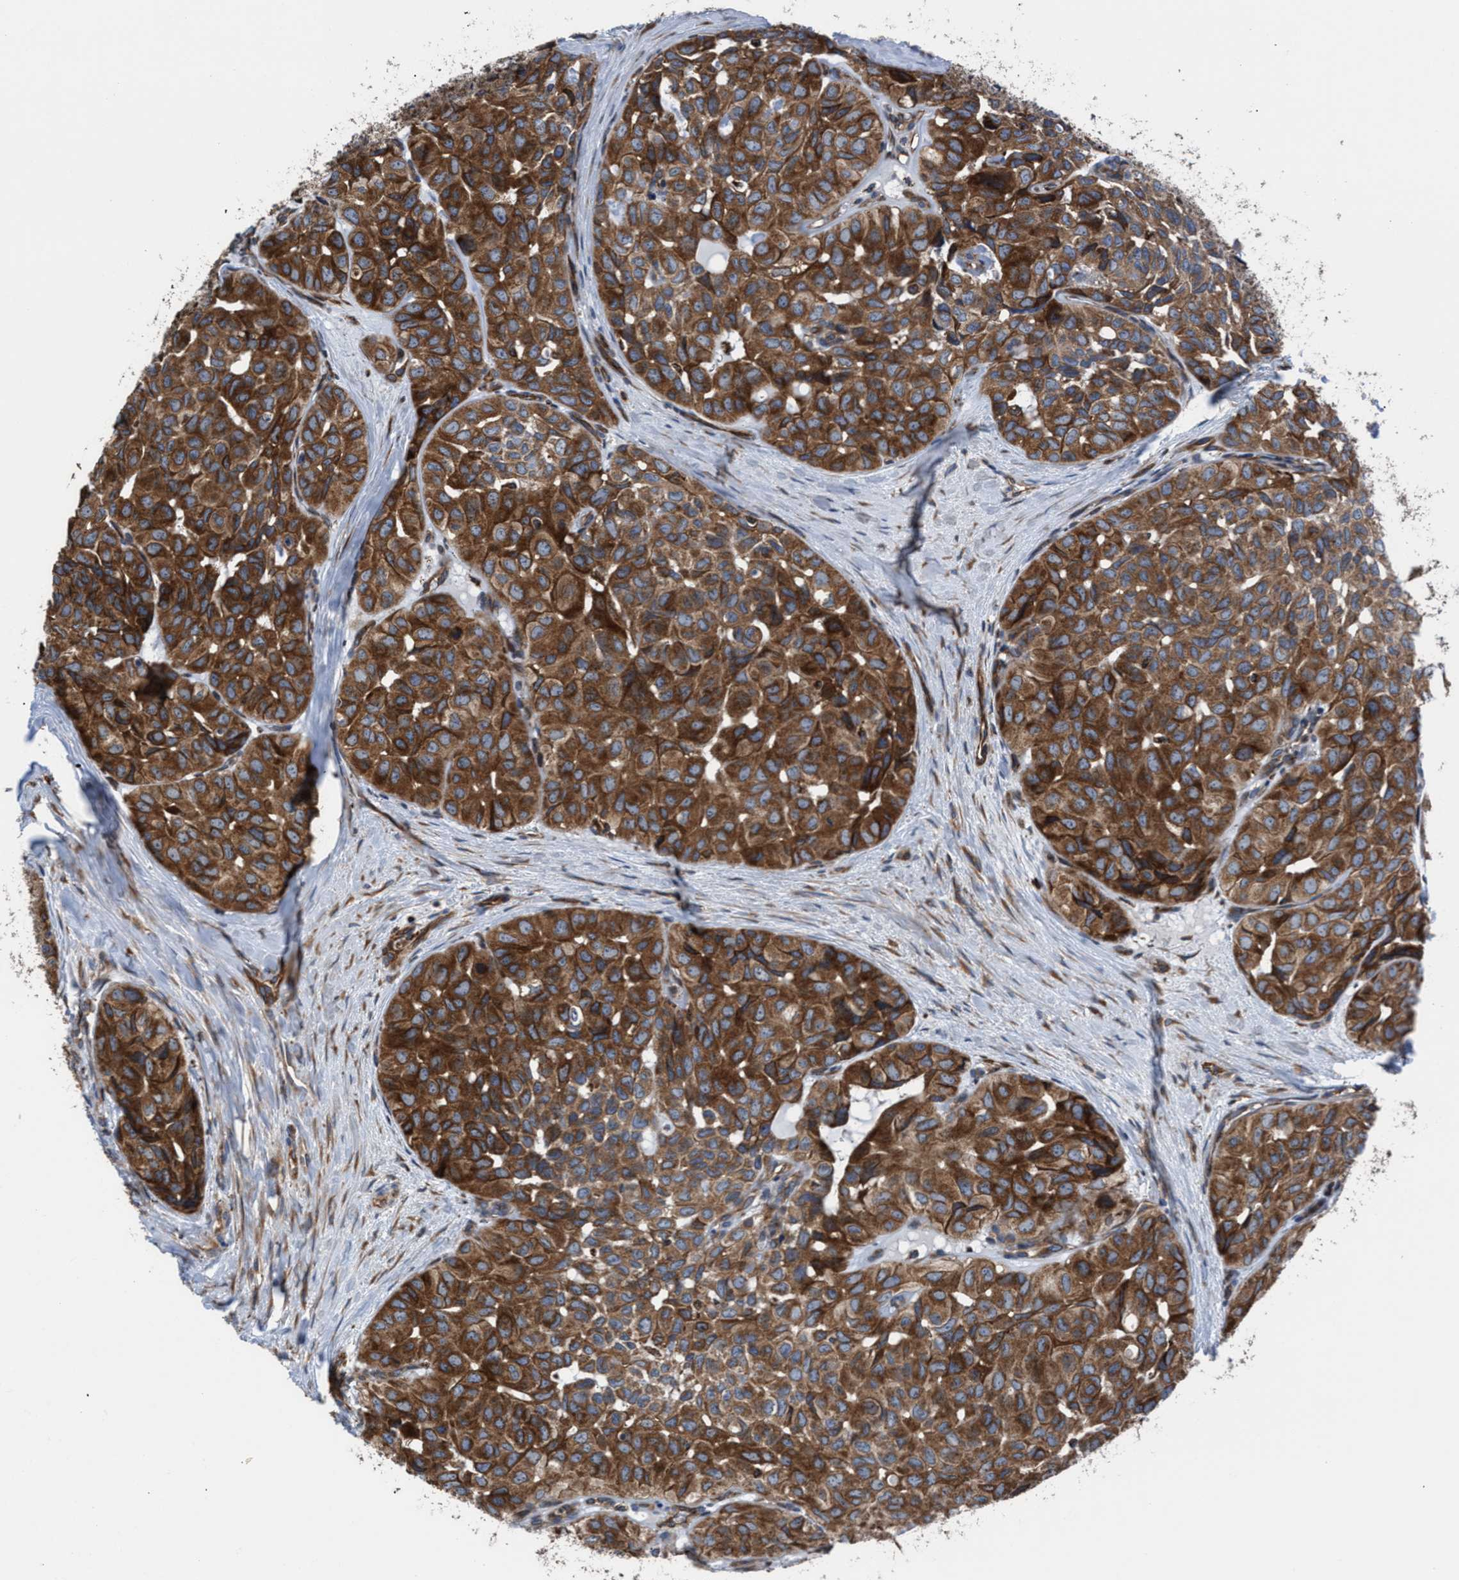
{"staining": {"intensity": "moderate", "quantity": ">75%", "location": "cytoplasmic/membranous"}, "tissue": "head and neck cancer", "cell_type": "Tumor cells", "image_type": "cancer", "snomed": [{"axis": "morphology", "description": "Adenocarcinoma, NOS"}, {"axis": "topography", "description": "Salivary gland, NOS"}, {"axis": "topography", "description": "Head-Neck"}], "caption": "A medium amount of moderate cytoplasmic/membranous expression is present in about >75% of tumor cells in adenocarcinoma (head and neck) tissue.", "gene": "PRR15L", "patient": {"sex": "female", "age": 76}}